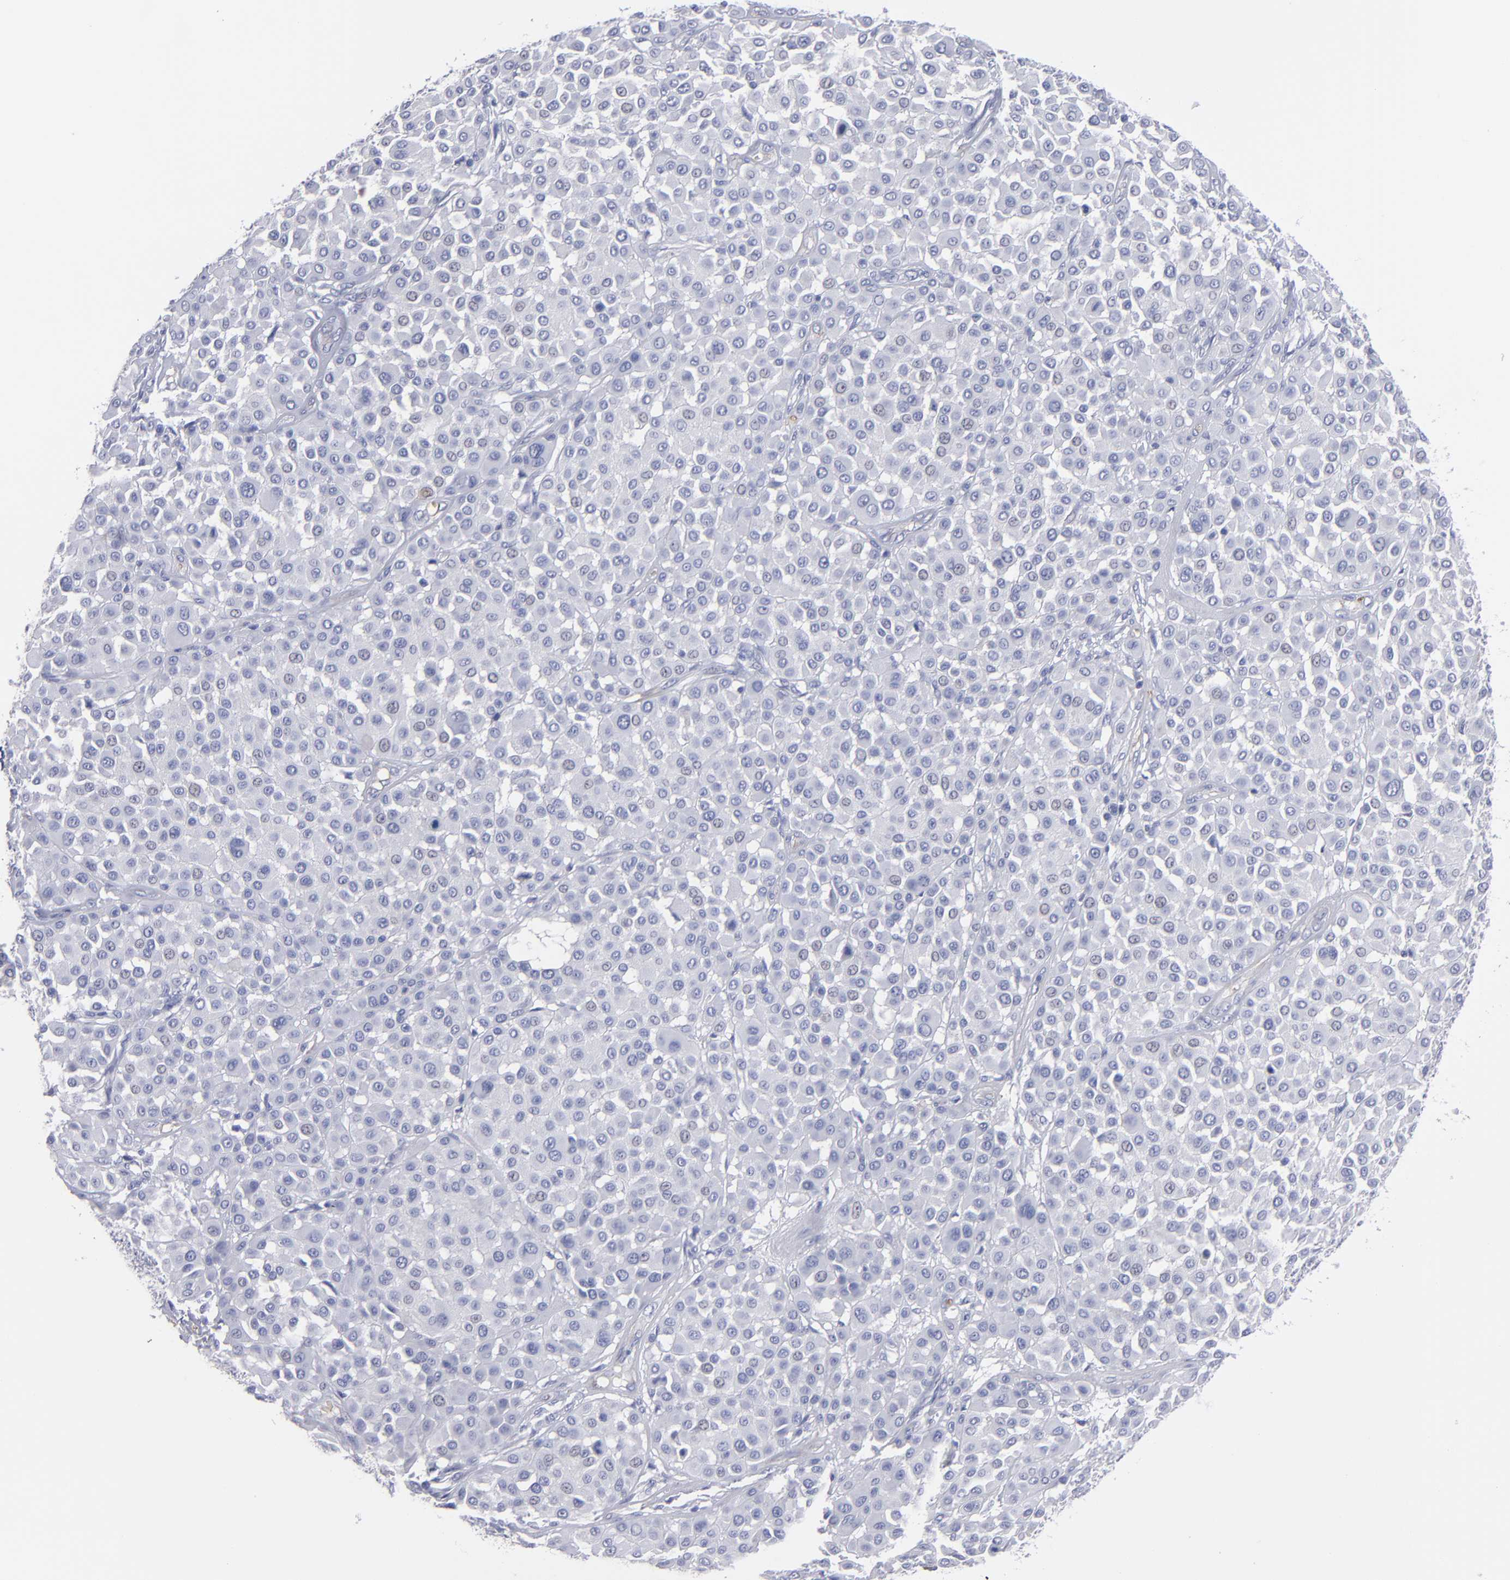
{"staining": {"intensity": "negative", "quantity": "none", "location": "none"}, "tissue": "melanoma", "cell_type": "Tumor cells", "image_type": "cancer", "snomed": [{"axis": "morphology", "description": "Malignant melanoma, Metastatic site"}, {"axis": "topography", "description": "Soft tissue"}], "caption": "Protein analysis of melanoma reveals no significant expression in tumor cells.", "gene": "TM4SF1", "patient": {"sex": "male", "age": 41}}